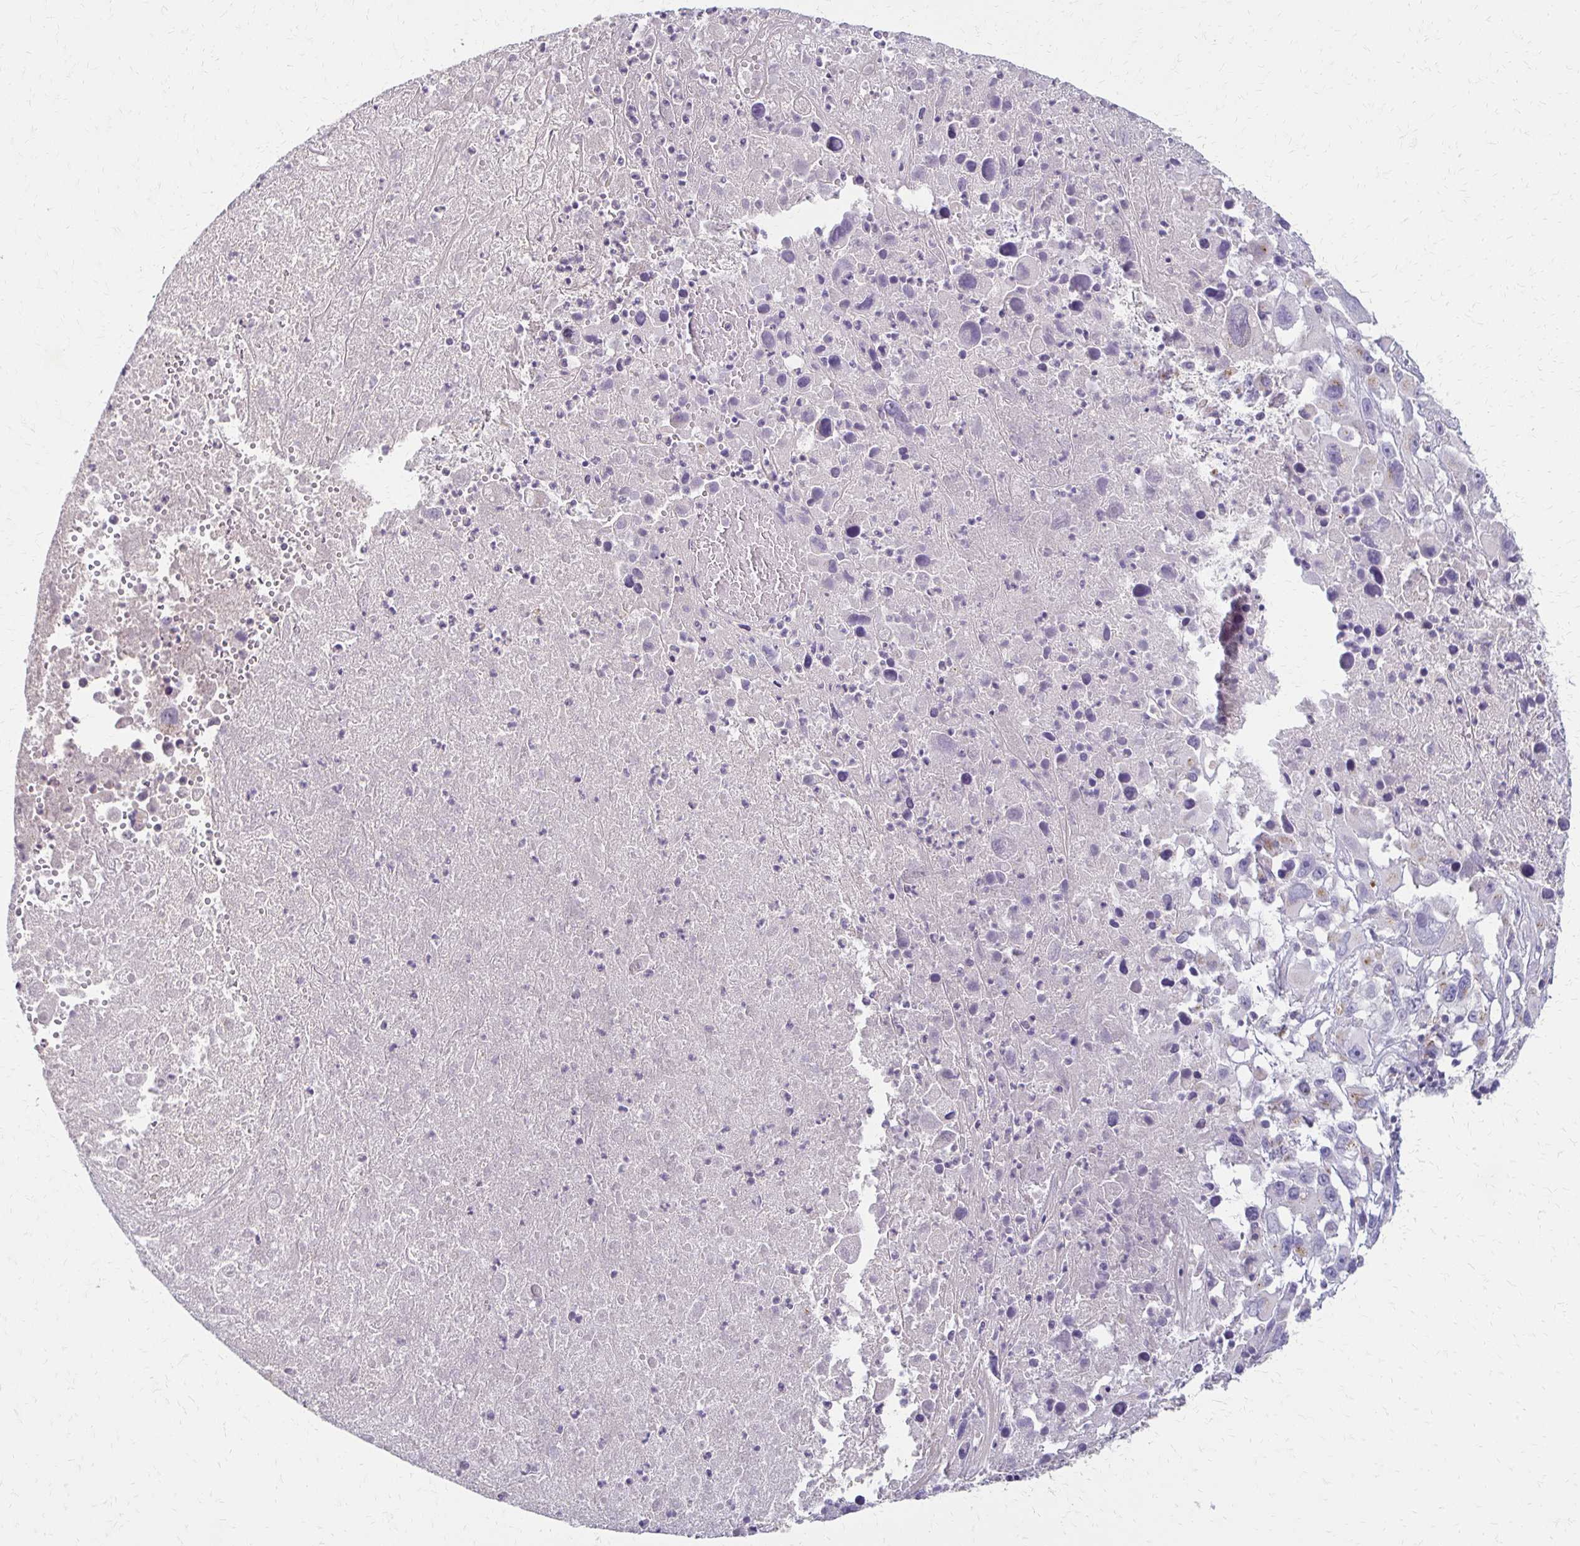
{"staining": {"intensity": "negative", "quantity": "none", "location": "none"}, "tissue": "melanoma", "cell_type": "Tumor cells", "image_type": "cancer", "snomed": [{"axis": "morphology", "description": "Malignant melanoma, Metastatic site"}, {"axis": "topography", "description": "Soft tissue"}], "caption": "A micrograph of human malignant melanoma (metastatic site) is negative for staining in tumor cells.", "gene": "BBS12", "patient": {"sex": "male", "age": 50}}